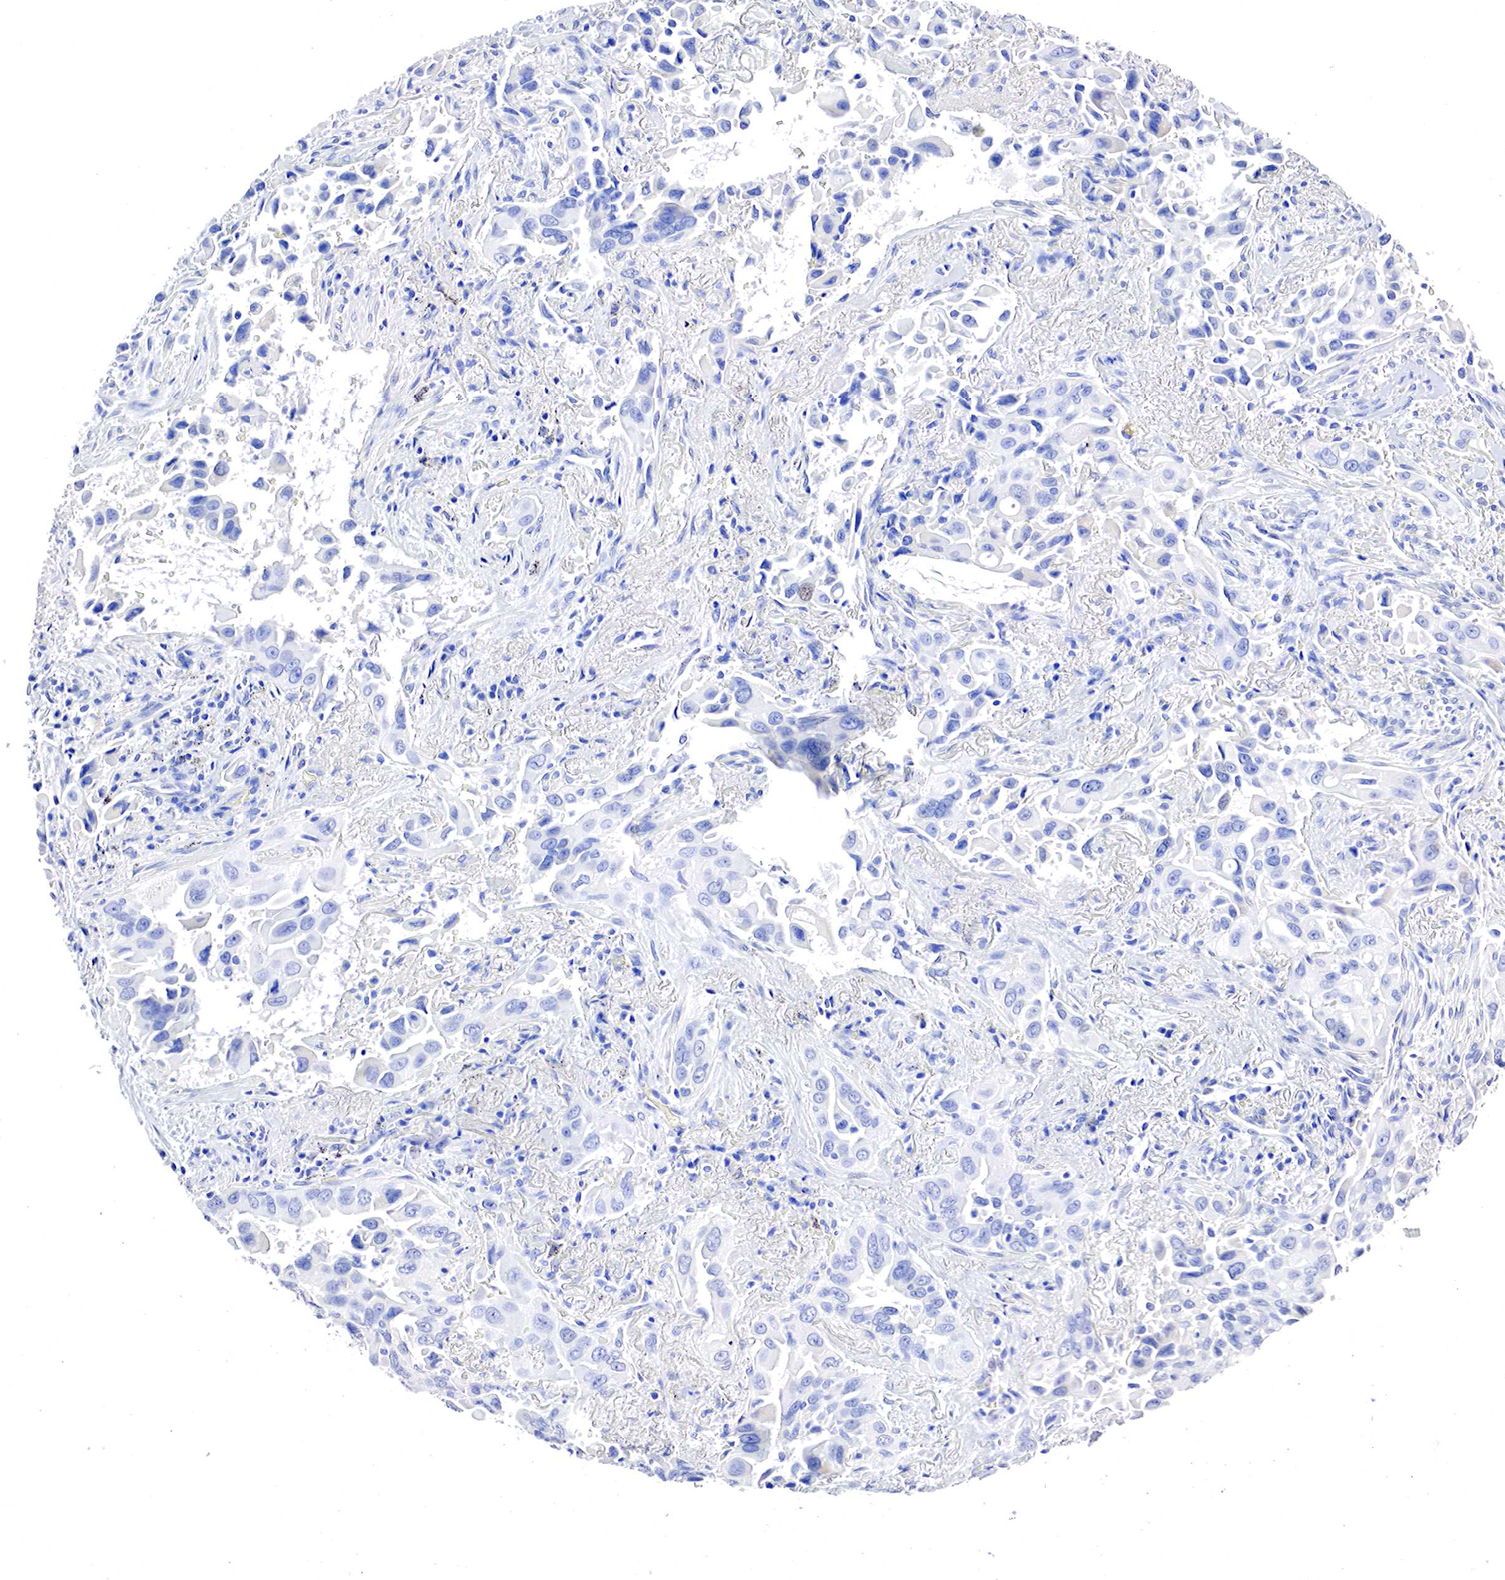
{"staining": {"intensity": "negative", "quantity": "none", "location": "none"}, "tissue": "lung cancer", "cell_type": "Tumor cells", "image_type": "cancer", "snomed": [{"axis": "morphology", "description": "Adenocarcinoma, NOS"}, {"axis": "topography", "description": "Lung"}], "caption": "High magnification brightfield microscopy of adenocarcinoma (lung) stained with DAB (brown) and counterstained with hematoxylin (blue): tumor cells show no significant expression.", "gene": "OTC", "patient": {"sex": "male", "age": 68}}